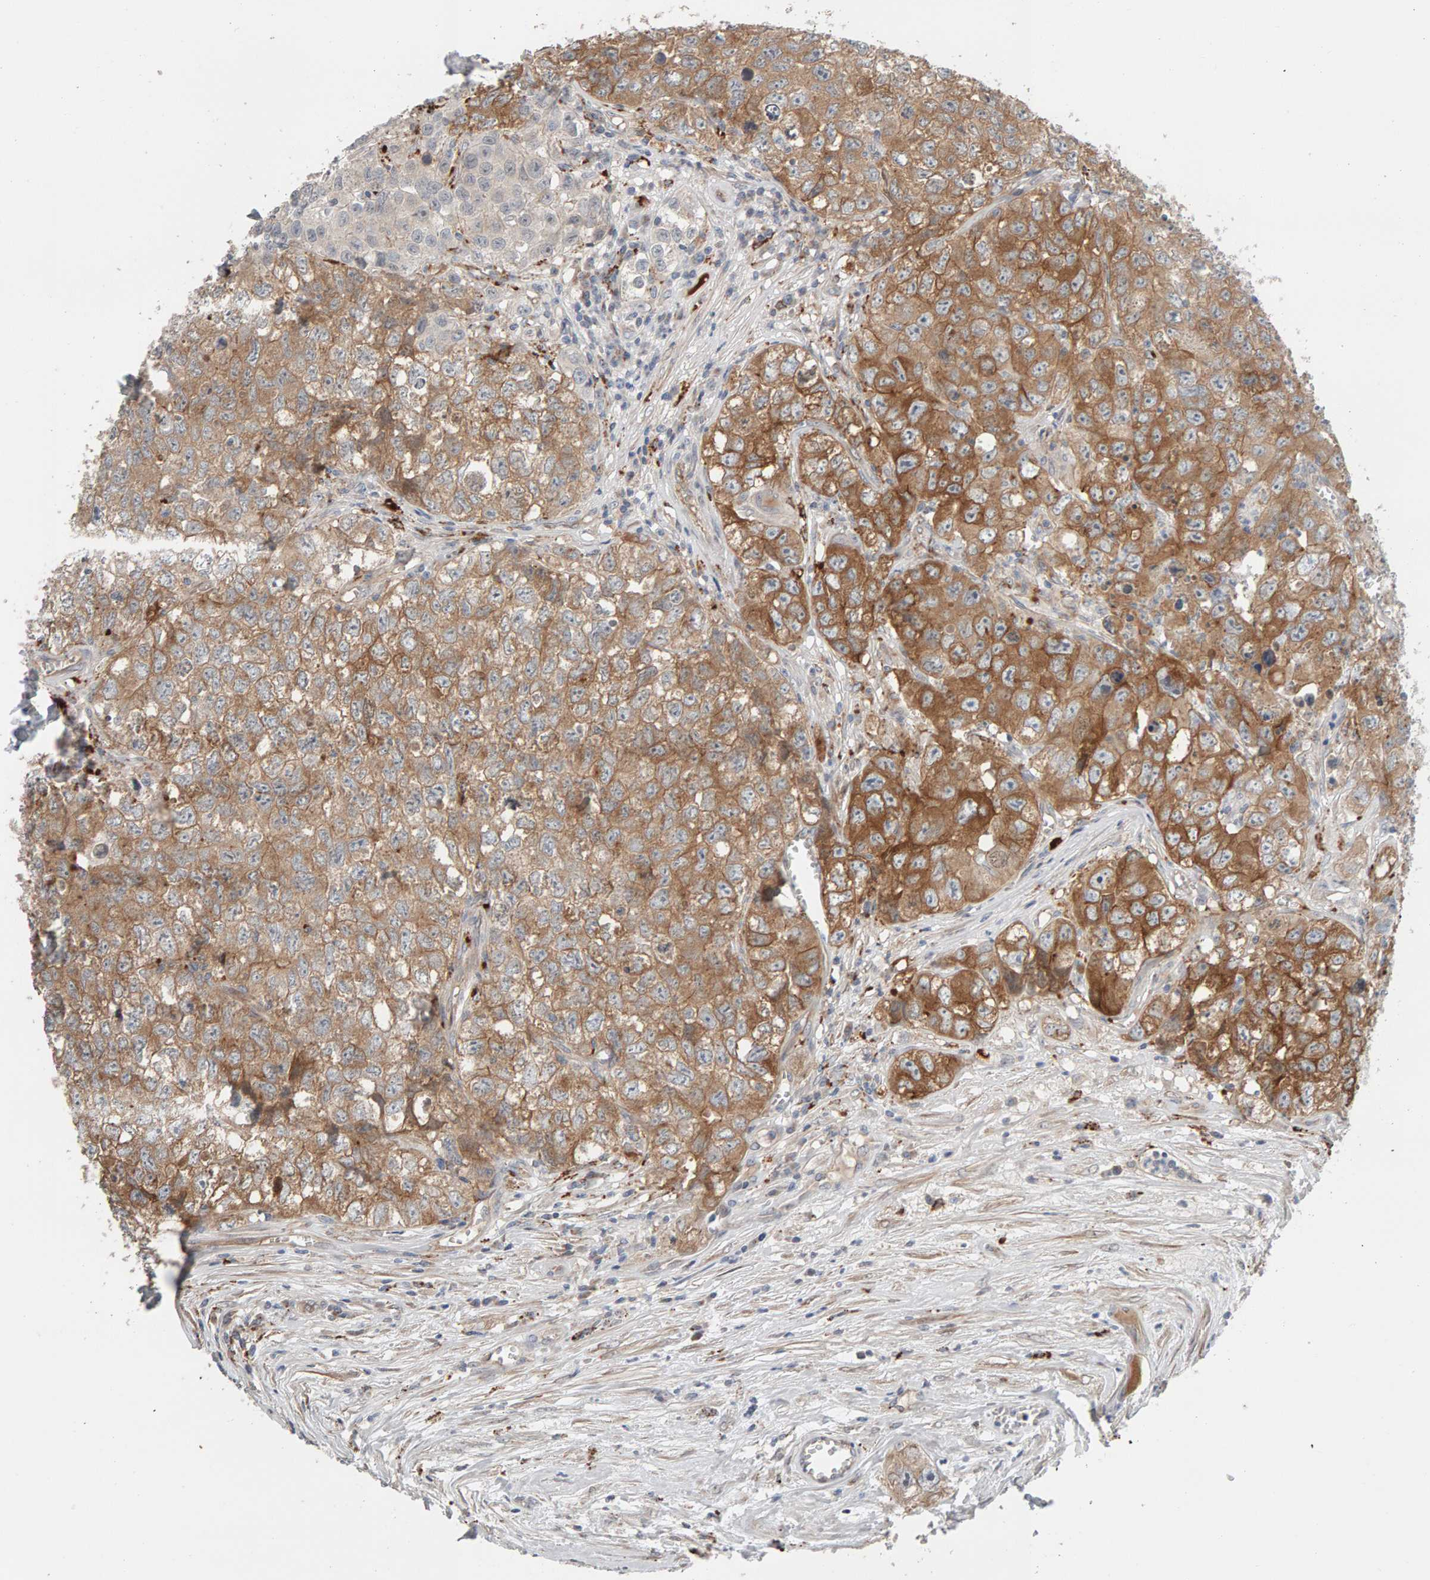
{"staining": {"intensity": "moderate", "quantity": ">75%", "location": "cytoplasmic/membranous"}, "tissue": "testis cancer", "cell_type": "Tumor cells", "image_type": "cancer", "snomed": [{"axis": "morphology", "description": "Seminoma, NOS"}, {"axis": "morphology", "description": "Carcinoma, Embryonal, NOS"}, {"axis": "topography", "description": "Testis"}], "caption": "Immunohistochemical staining of human testis seminoma demonstrates medium levels of moderate cytoplasmic/membranous expression in about >75% of tumor cells.", "gene": "IPPK", "patient": {"sex": "male", "age": 43}}